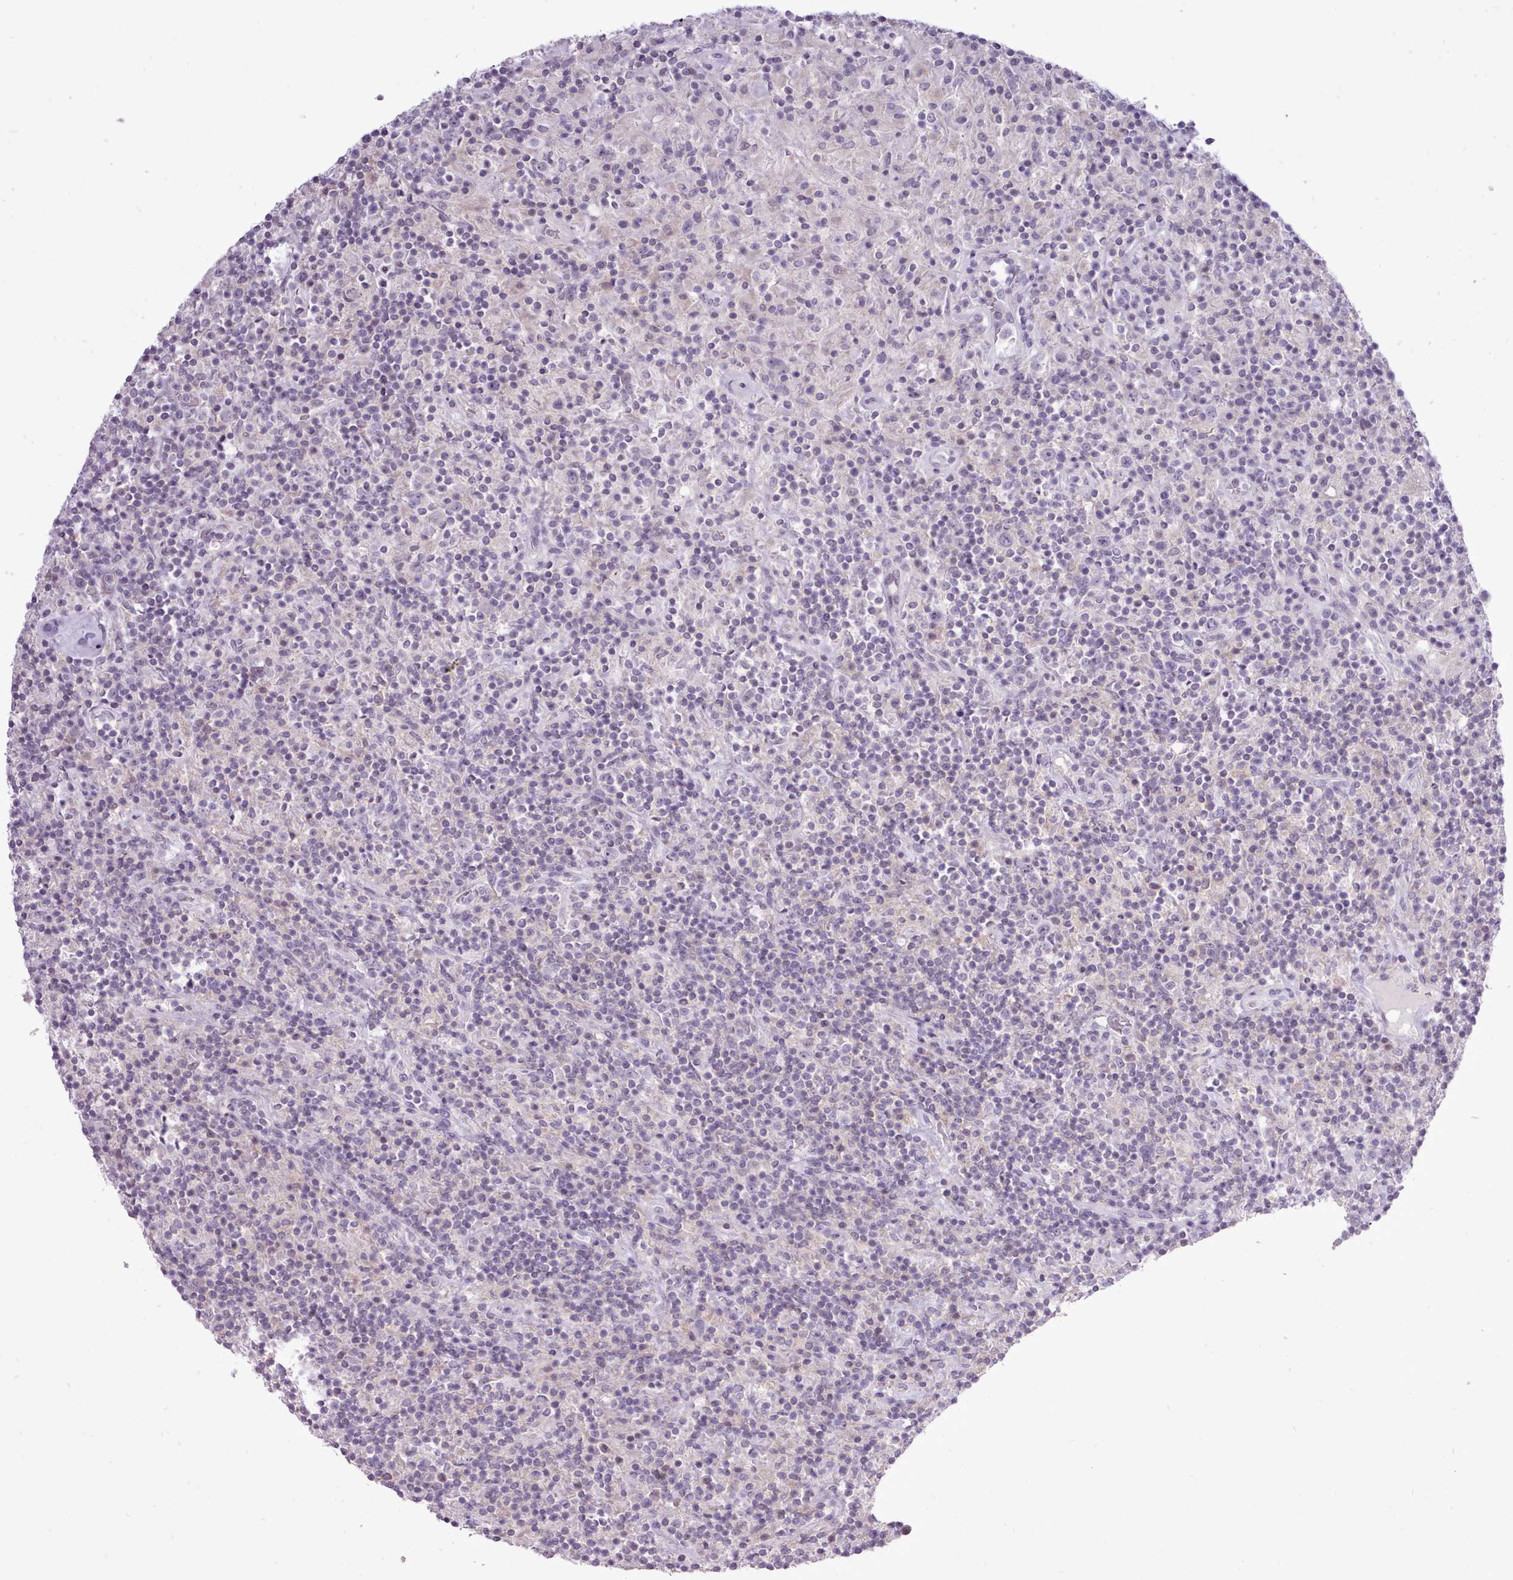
{"staining": {"intensity": "negative", "quantity": "none", "location": "none"}, "tissue": "lymphoma", "cell_type": "Tumor cells", "image_type": "cancer", "snomed": [{"axis": "morphology", "description": "Hodgkin's disease, NOS"}, {"axis": "topography", "description": "Lymph node"}], "caption": "The photomicrograph exhibits no staining of tumor cells in Hodgkin's disease.", "gene": "BDKRB2", "patient": {"sex": "male", "age": 70}}